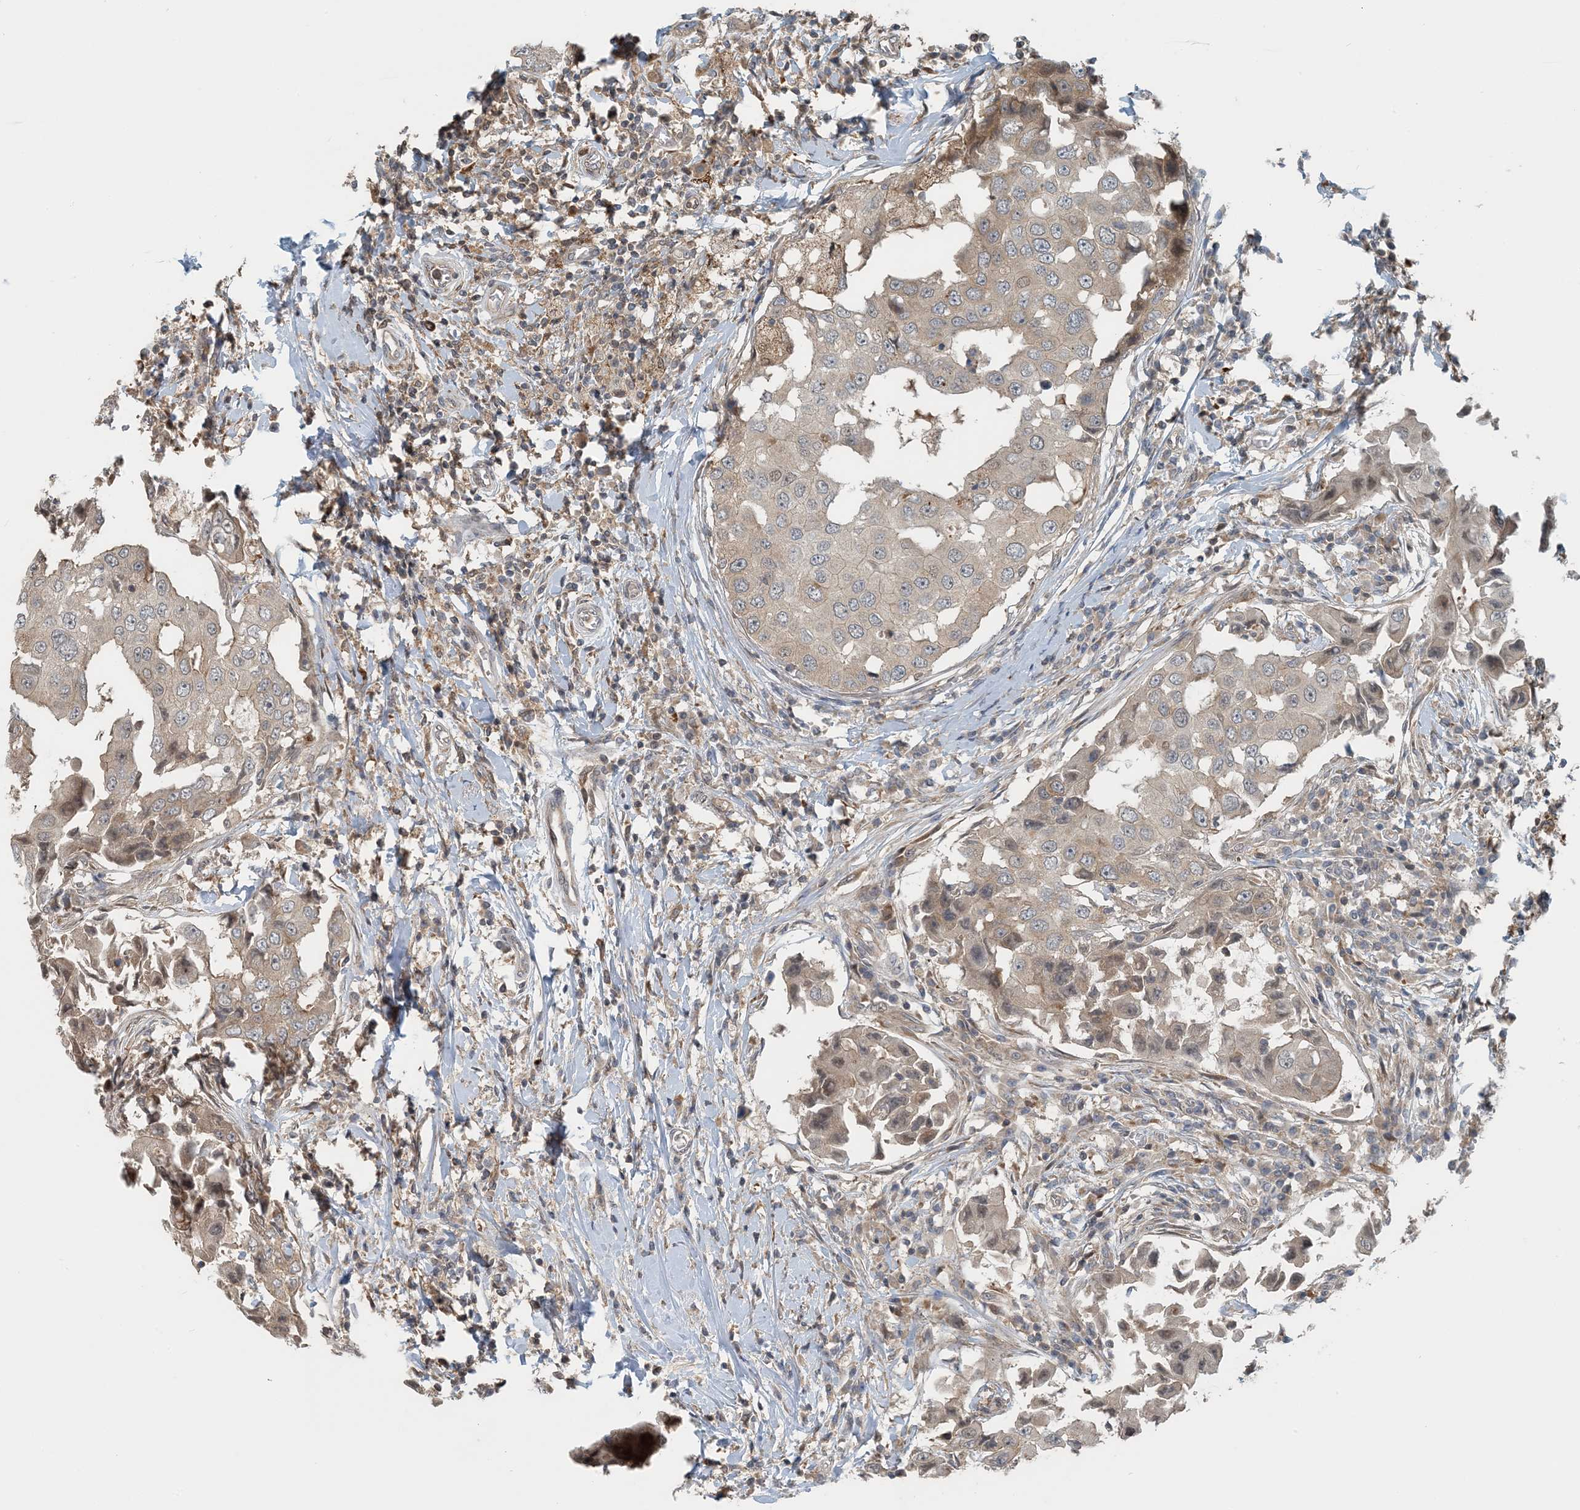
{"staining": {"intensity": "negative", "quantity": "none", "location": "none"}, "tissue": "breast cancer", "cell_type": "Tumor cells", "image_type": "cancer", "snomed": [{"axis": "morphology", "description": "Duct carcinoma"}, {"axis": "topography", "description": "Breast"}], "caption": "A high-resolution micrograph shows IHC staining of breast intraductal carcinoma, which reveals no significant positivity in tumor cells.", "gene": "ZBTB3", "patient": {"sex": "female", "age": 27}}